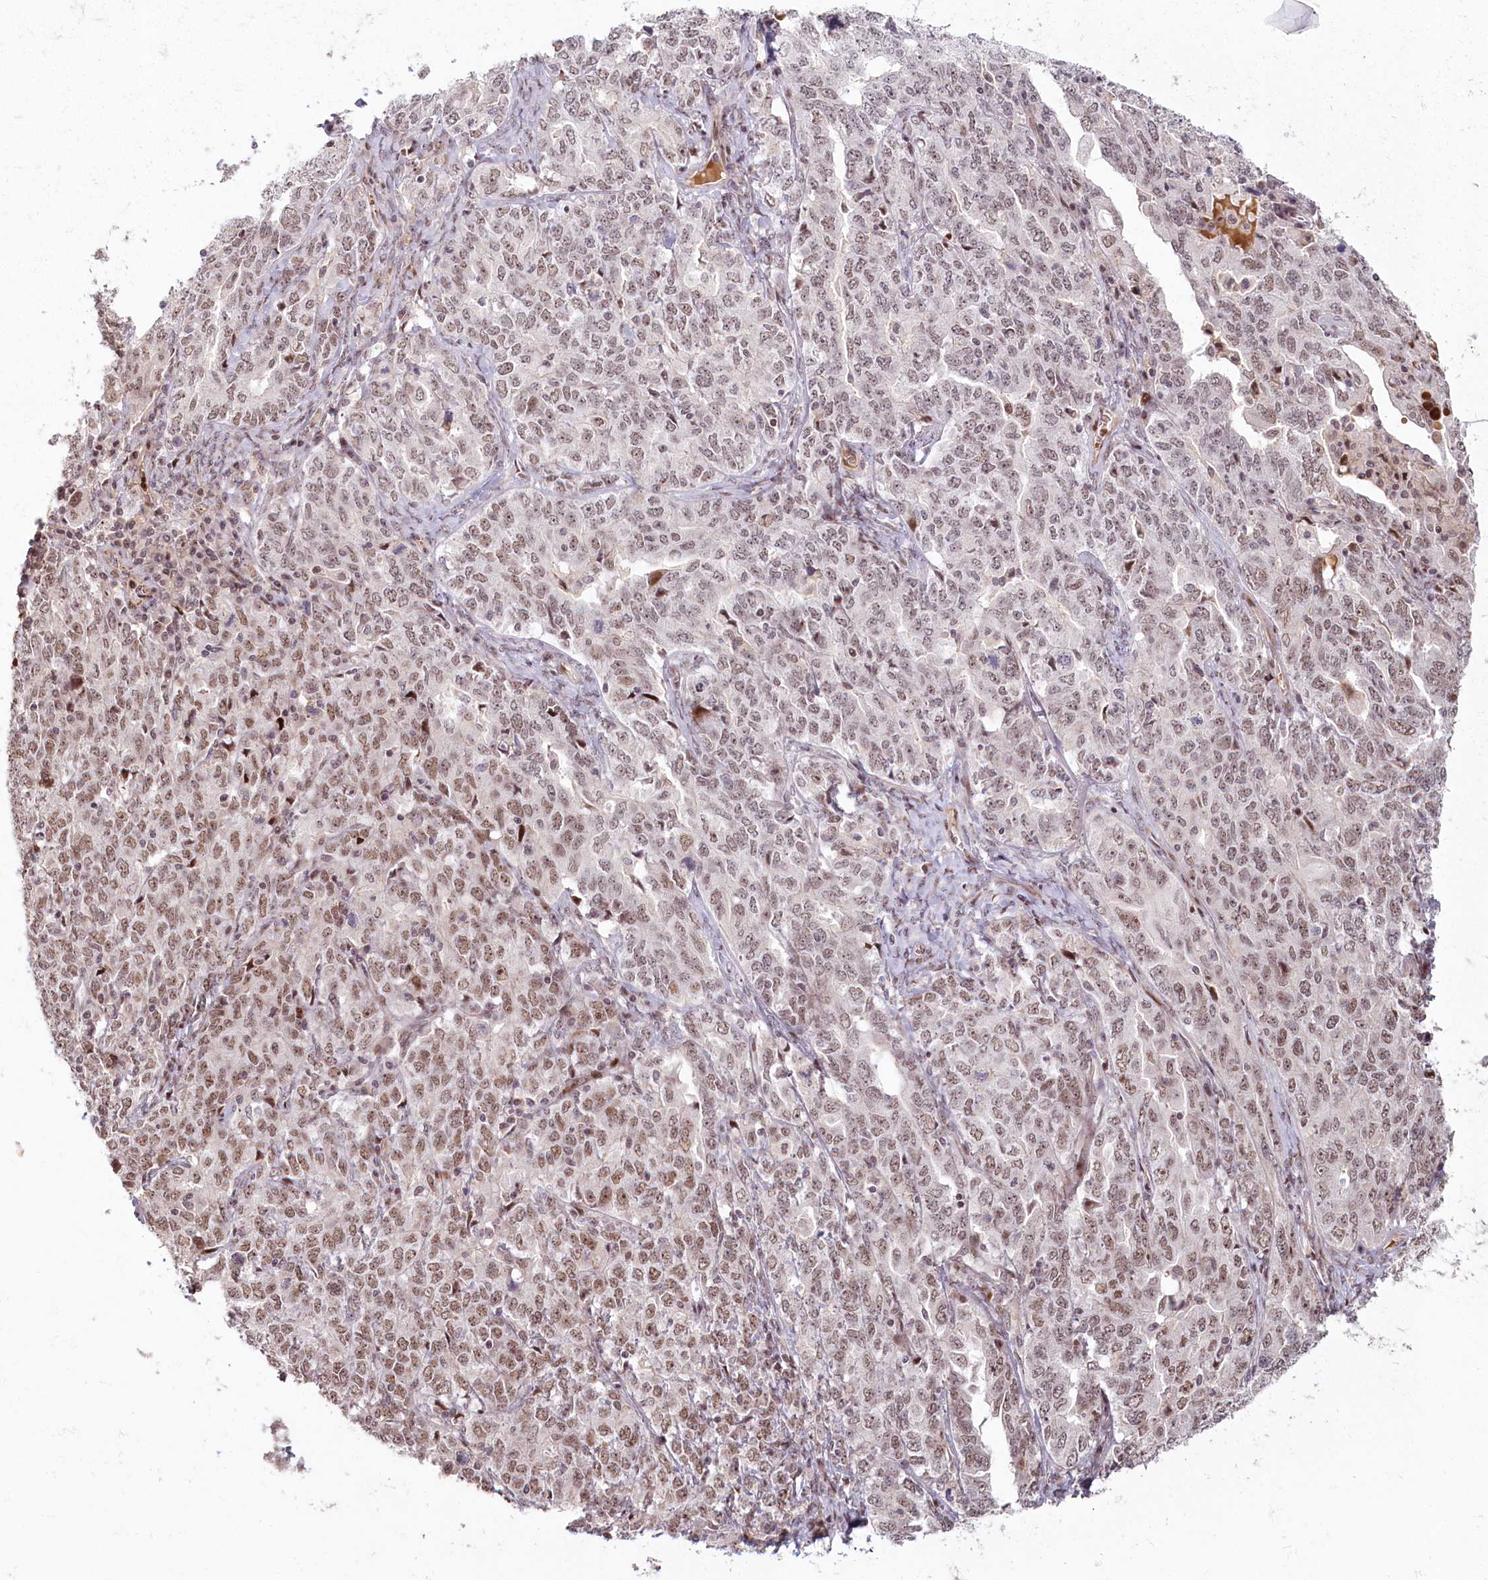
{"staining": {"intensity": "moderate", "quantity": ">75%", "location": "nuclear"}, "tissue": "ovarian cancer", "cell_type": "Tumor cells", "image_type": "cancer", "snomed": [{"axis": "morphology", "description": "Carcinoma, endometroid"}, {"axis": "topography", "description": "Ovary"}], "caption": "An image of human ovarian cancer stained for a protein demonstrates moderate nuclear brown staining in tumor cells. (Brightfield microscopy of DAB IHC at high magnification).", "gene": "FAM204A", "patient": {"sex": "female", "age": 62}}